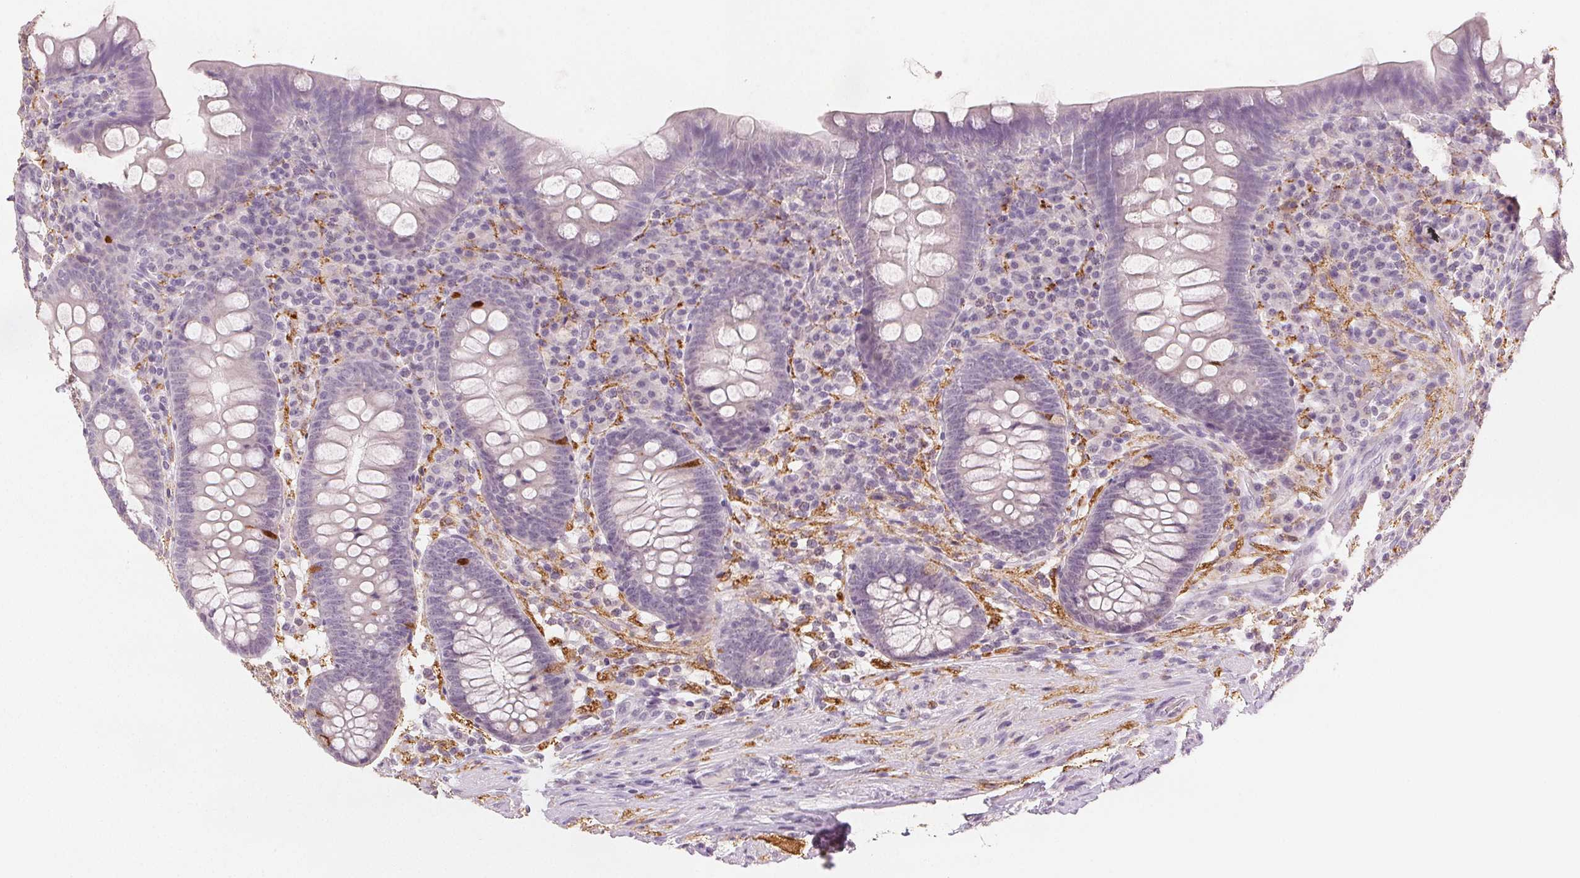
{"staining": {"intensity": "strong", "quantity": "<25%", "location": "cytoplasmic/membranous,nuclear"}, "tissue": "appendix", "cell_type": "Glandular cells", "image_type": "normal", "snomed": [{"axis": "morphology", "description": "Normal tissue, NOS"}, {"axis": "topography", "description": "Appendix"}], "caption": "The photomicrograph displays immunohistochemical staining of normal appendix. There is strong cytoplasmic/membranous,nuclear positivity is seen in approximately <25% of glandular cells.", "gene": "SCGN", "patient": {"sex": "male", "age": 71}}